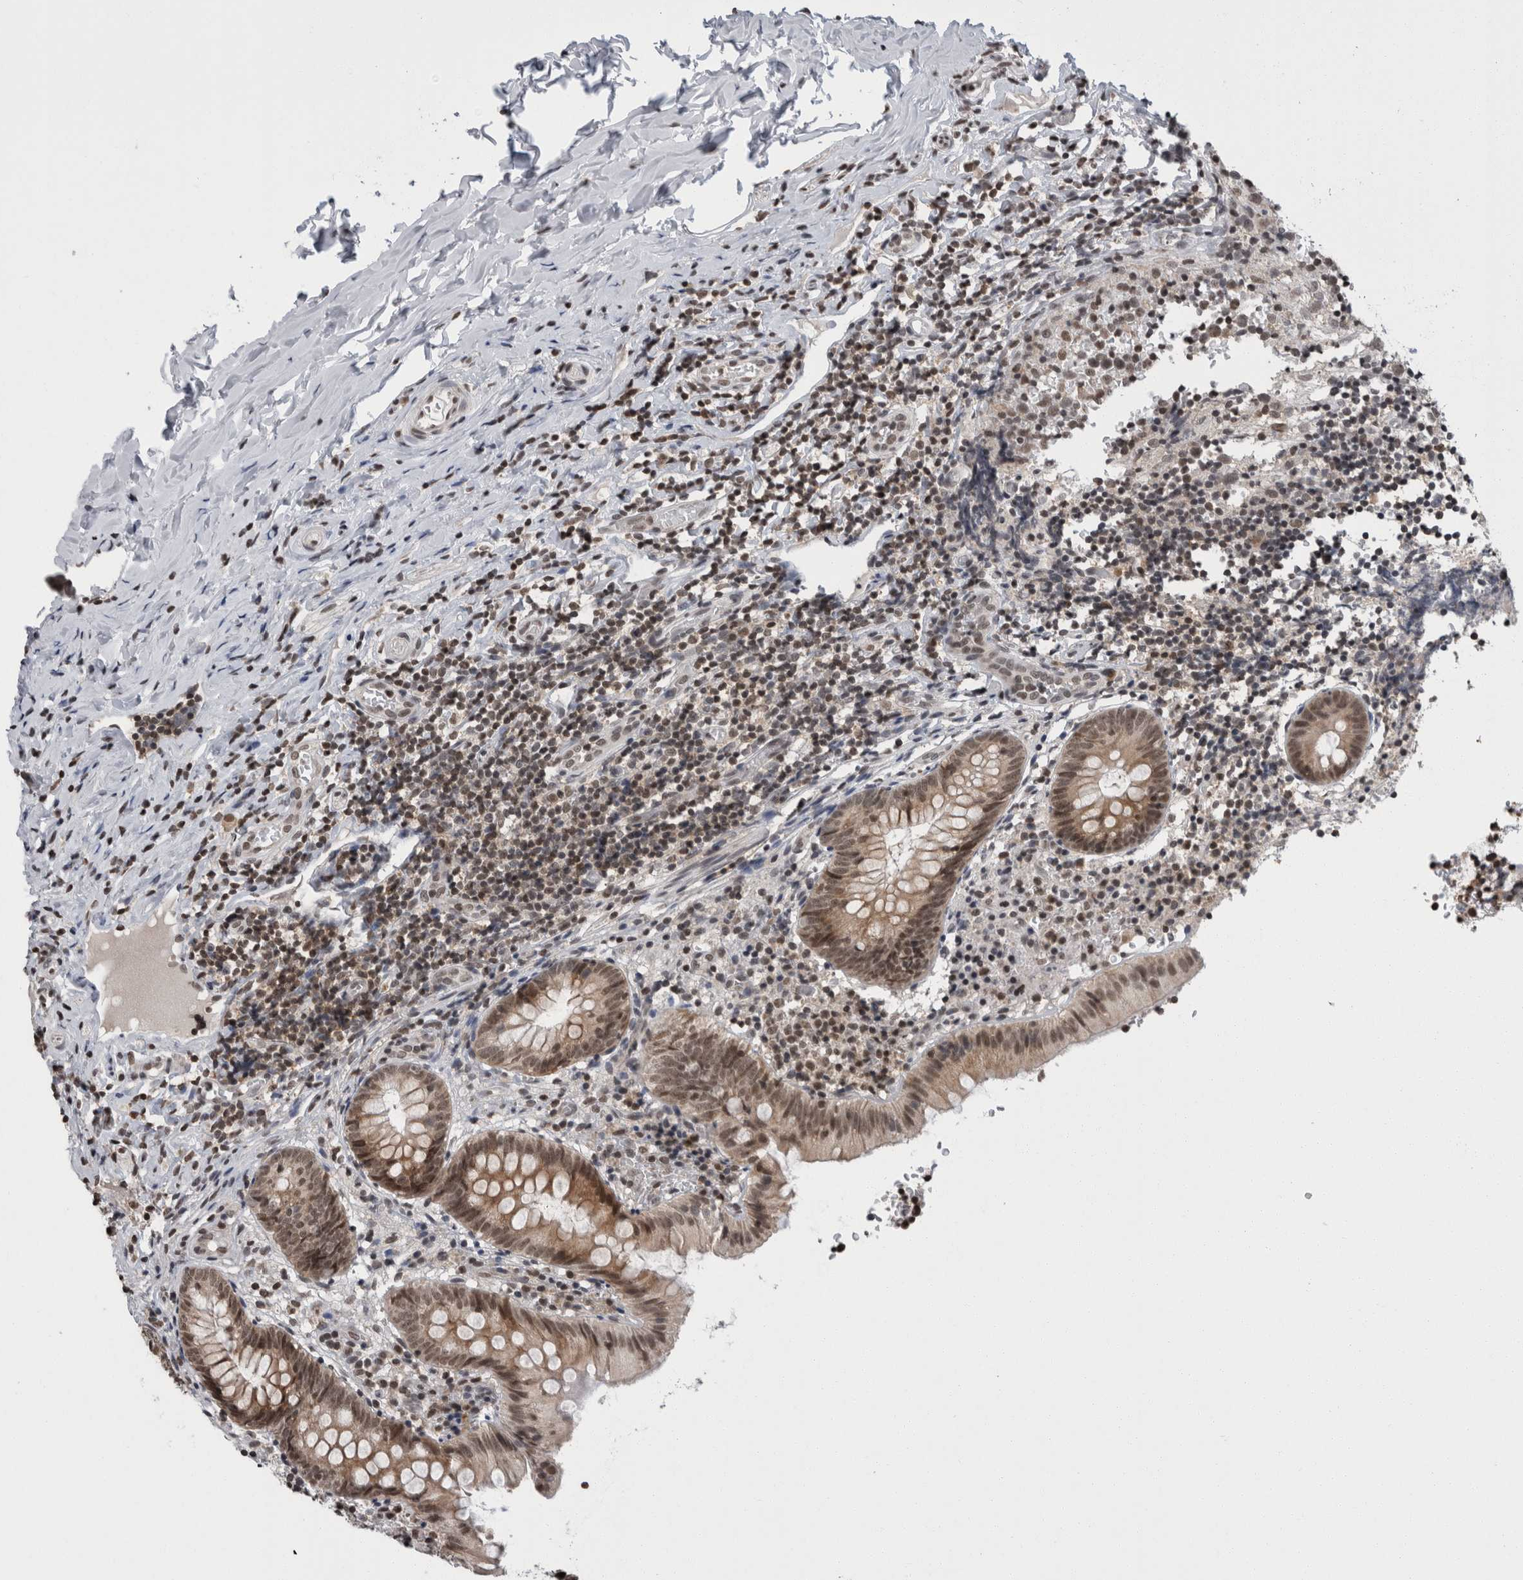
{"staining": {"intensity": "moderate", "quantity": ">75%", "location": "cytoplasmic/membranous,nuclear"}, "tissue": "appendix", "cell_type": "Glandular cells", "image_type": "normal", "snomed": [{"axis": "morphology", "description": "Normal tissue, NOS"}, {"axis": "topography", "description": "Appendix"}], "caption": "Appendix stained with DAB immunohistochemistry (IHC) demonstrates medium levels of moderate cytoplasmic/membranous,nuclear positivity in approximately >75% of glandular cells.", "gene": "ZBTB11", "patient": {"sex": "male", "age": 8}}